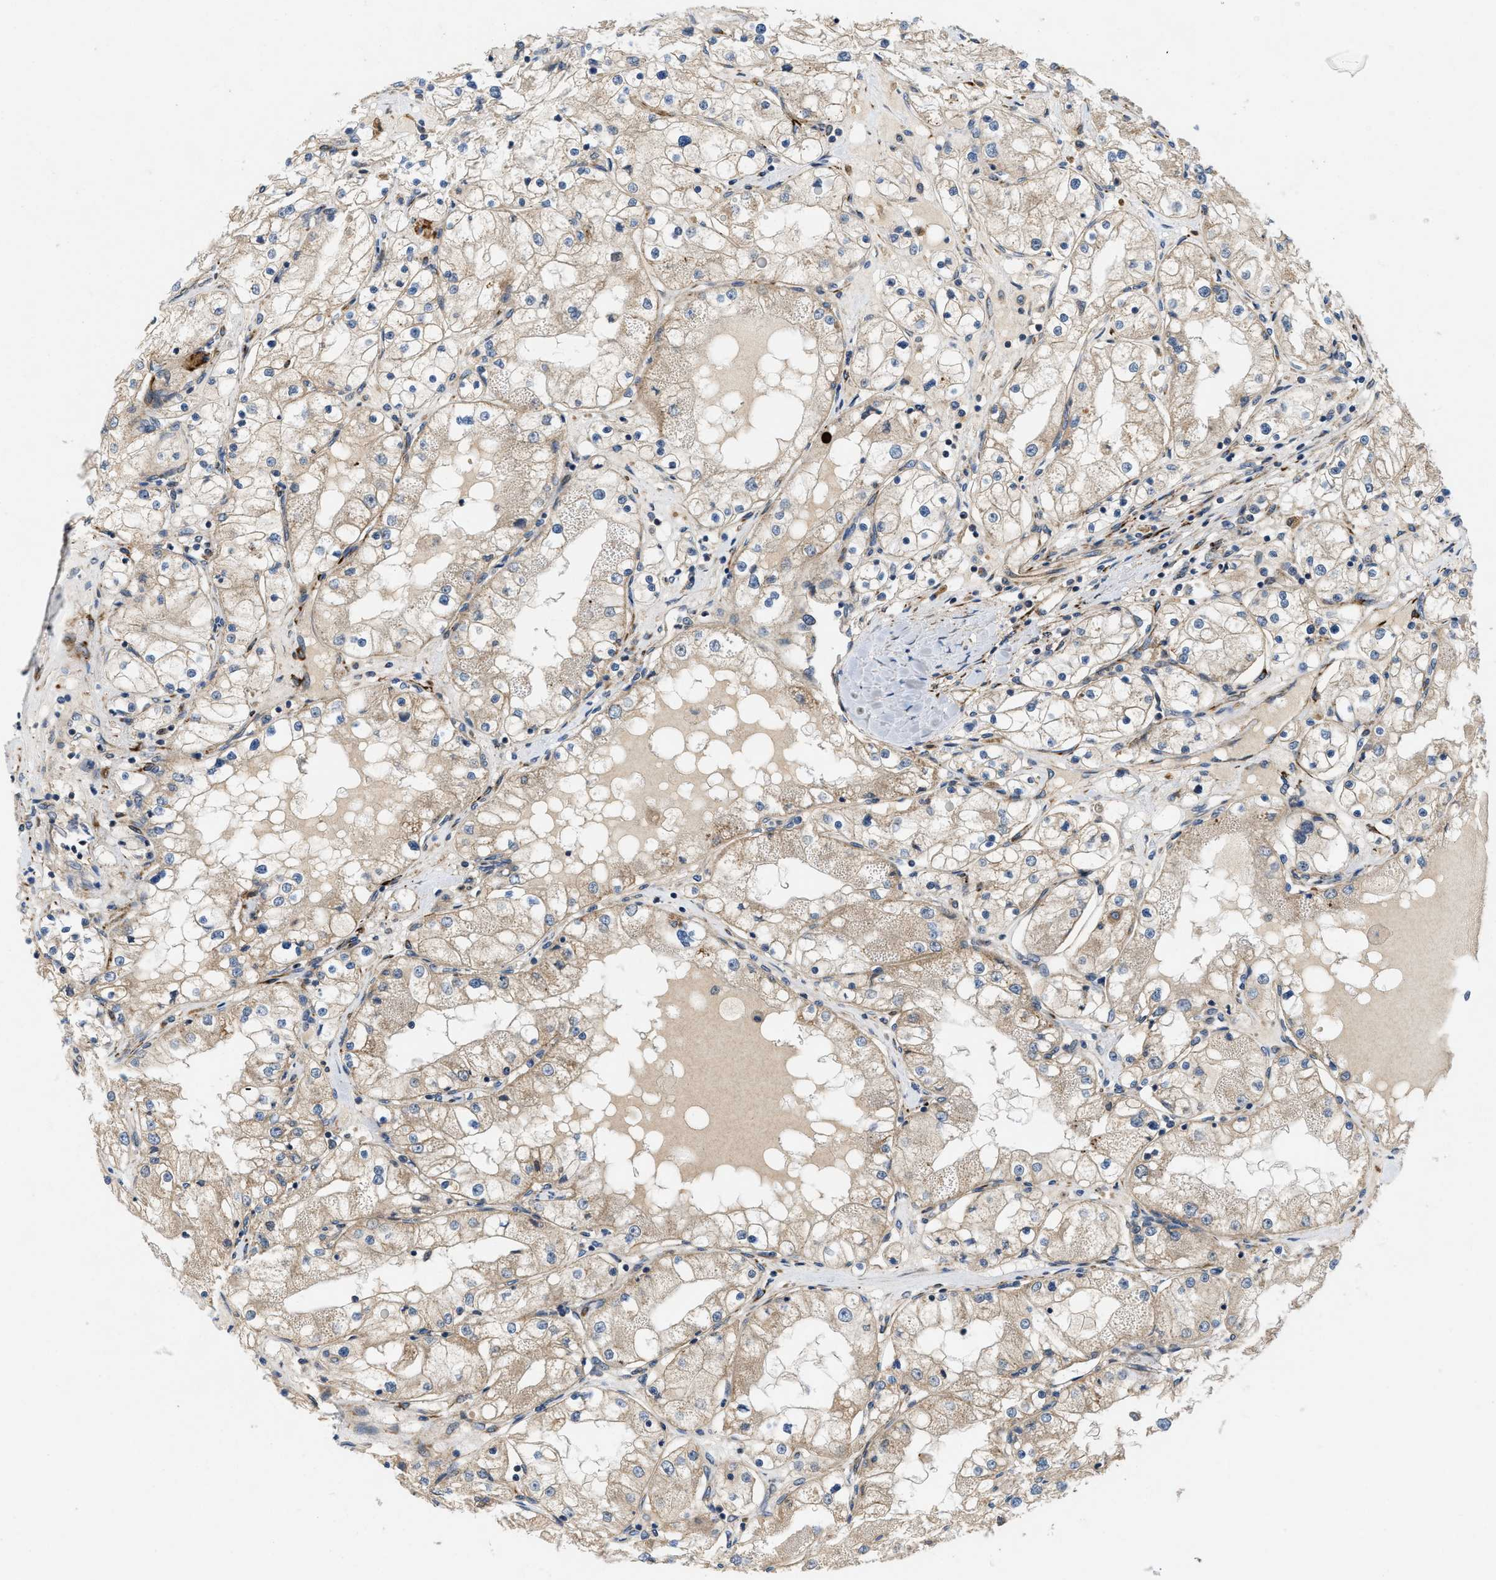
{"staining": {"intensity": "weak", "quantity": "<25%", "location": "cytoplasmic/membranous"}, "tissue": "renal cancer", "cell_type": "Tumor cells", "image_type": "cancer", "snomed": [{"axis": "morphology", "description": "Adenocarcinoma, NOS"}, {"axis": "topography", "description": "Kidney"}], "caption": "Image shows no significant protein staining in tumor cells of renal cancer.", "gene": "ZNF599", "patient": {"sex": "male", "age": 68}}